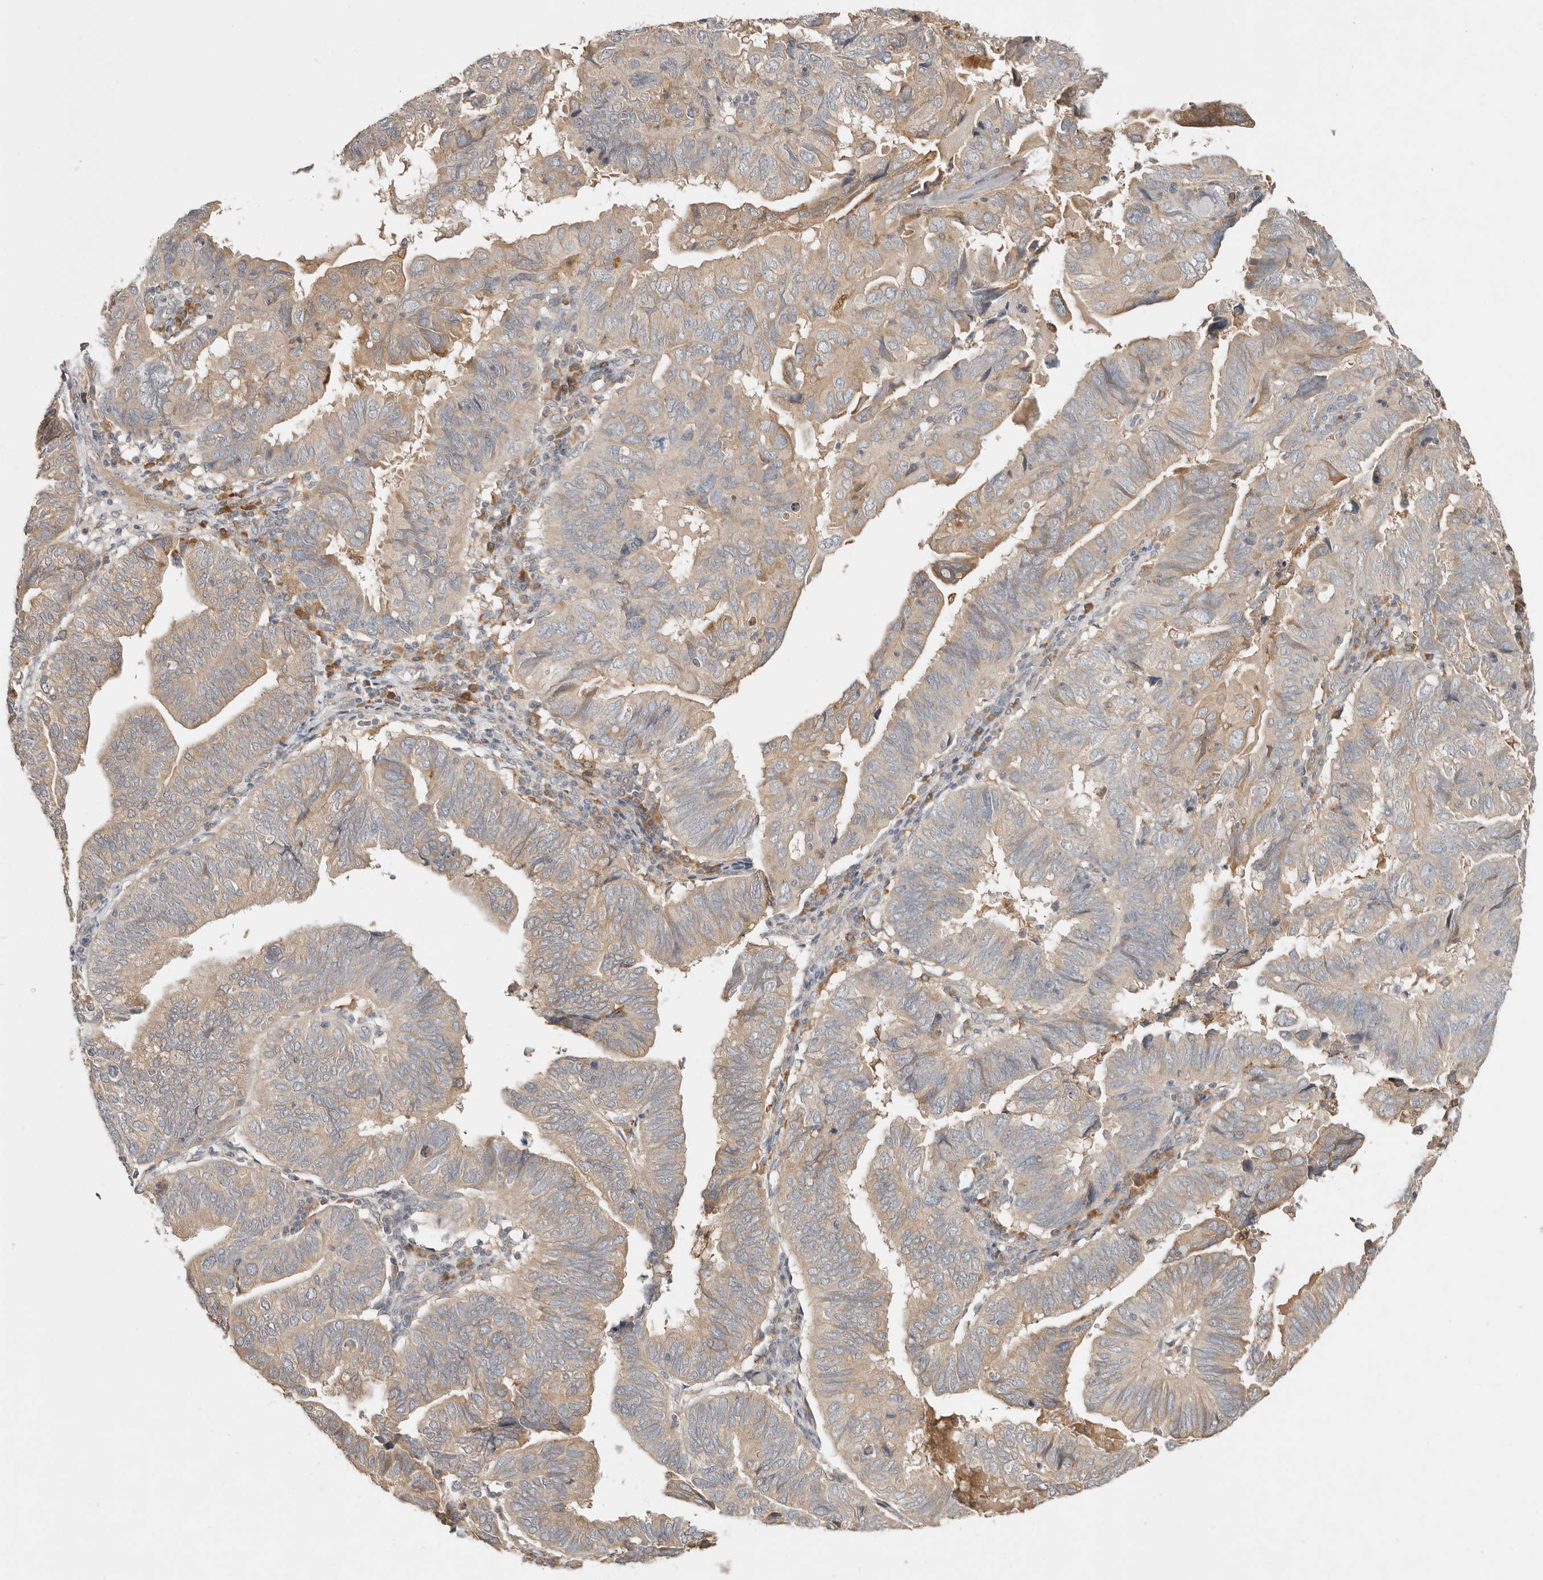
{"staining": {"intensity": "weak", "quantity": ">75%", "location": "cytoplasmic/membranous"}, "tissue": "endometrial cancer", "cell_type": "Tumor cells", "image_type": "cancer", "snomed": [{"axis": "morphology", "description": "Adenocarcinoma, NOS"}, {"axis": "topography", "description": "Uterus"}], "caption": "Brown immunohistochemical staining in human endometrial cancer demonstrates weak cytoplasmic/membranous expression in about >75% of tumor cells.", "gene": "ARHGEF10L", "patient": {"sex": "female", "age": 77}}